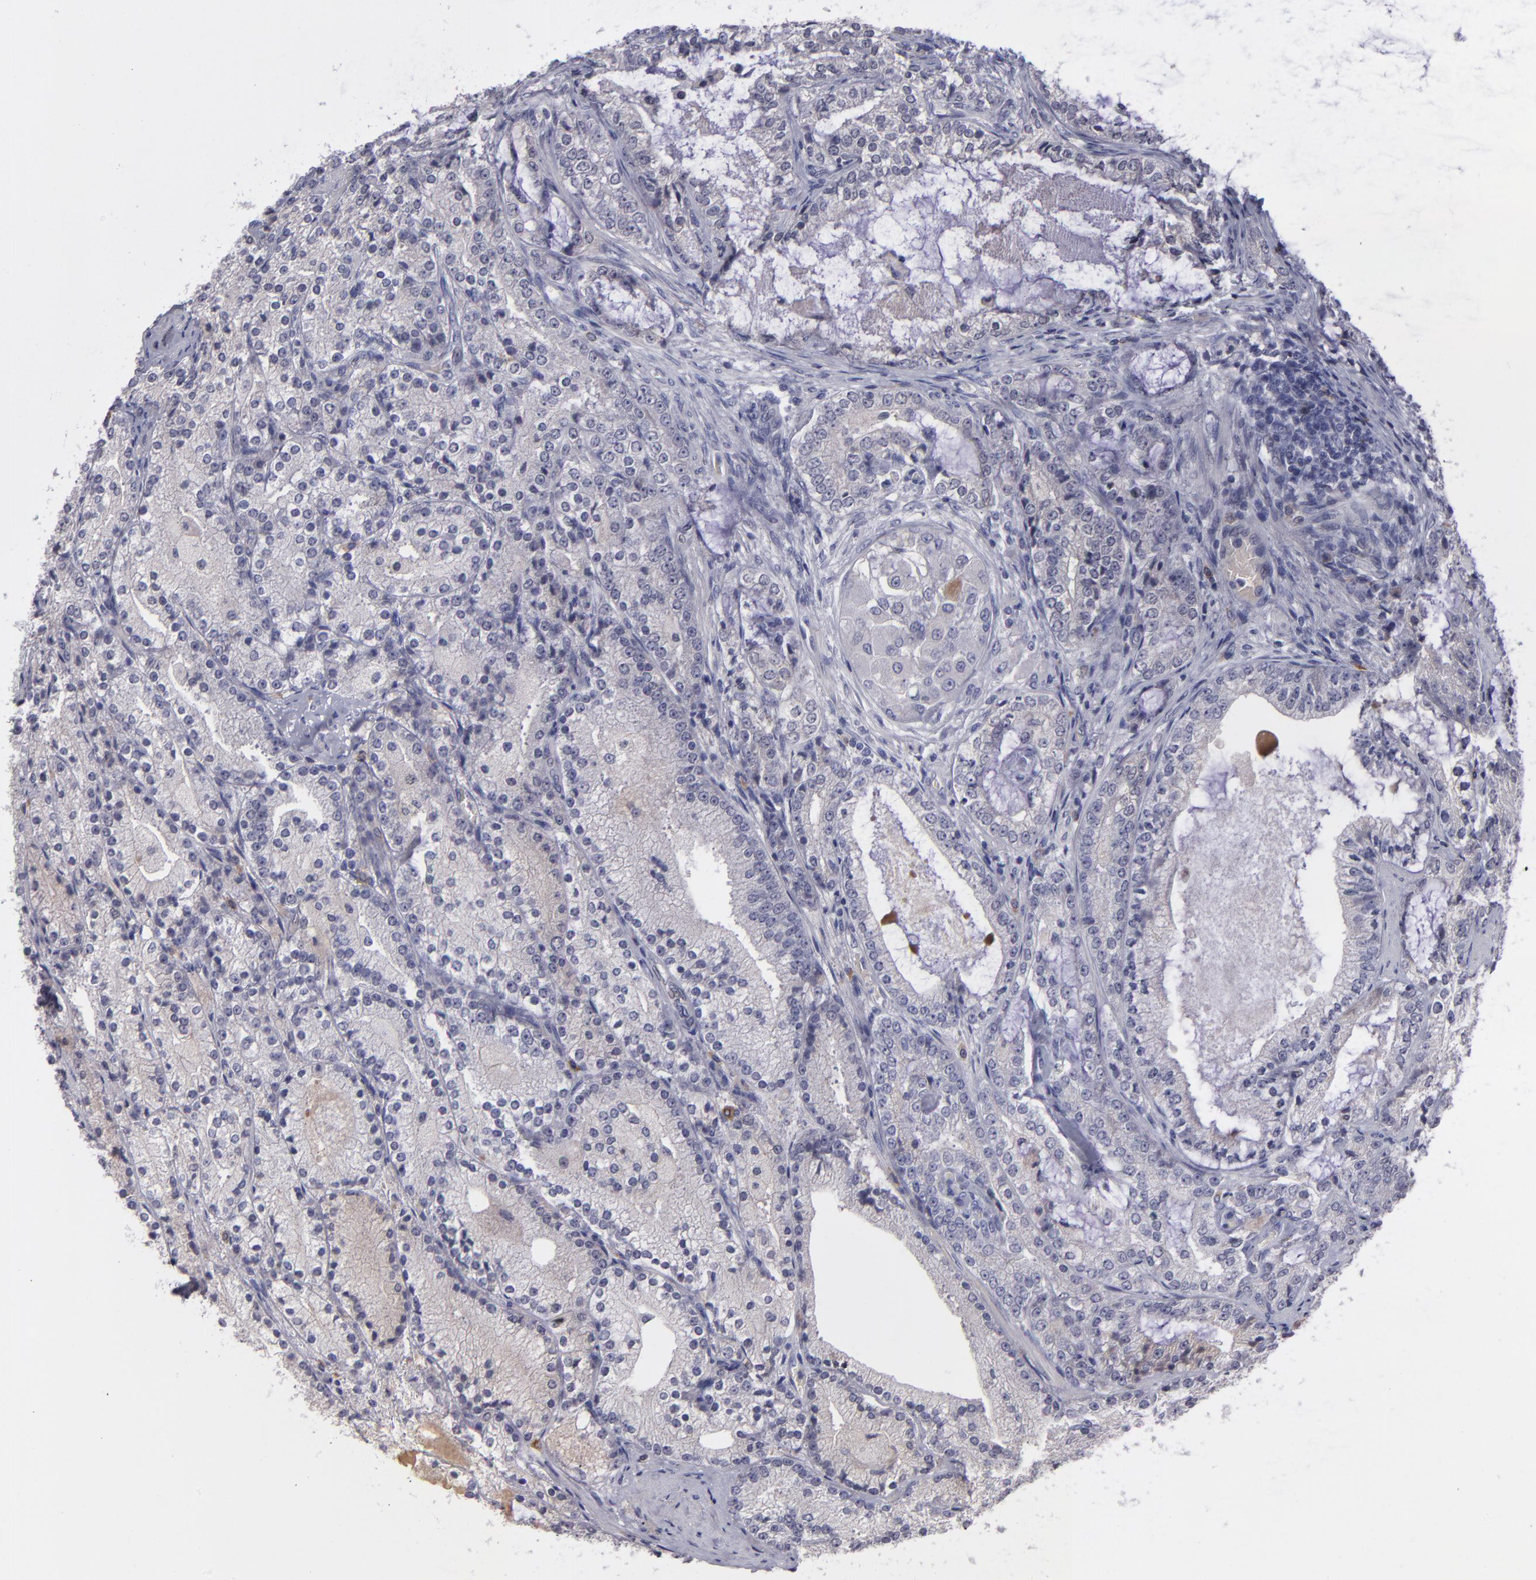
{"staining": {"intensity": "negative", "quantity": "none", "location": "none"}, "tissue": "prostate cancer", "cell_type": "Tumor cells", "image_type": "cancer", "snomed": [{"axis": "morphology", "description": "Adenocarcinoma, High grade"}, {"axis": "topography", "description": "Prostate"}], "caption": "A high-resolution micrograph shows immunohistochemistry staining of prostate cancer, which displays no significant positivity in tumor cells.", "gene": "ITIH4", "patient": {"sex": "male", "age": 63}}